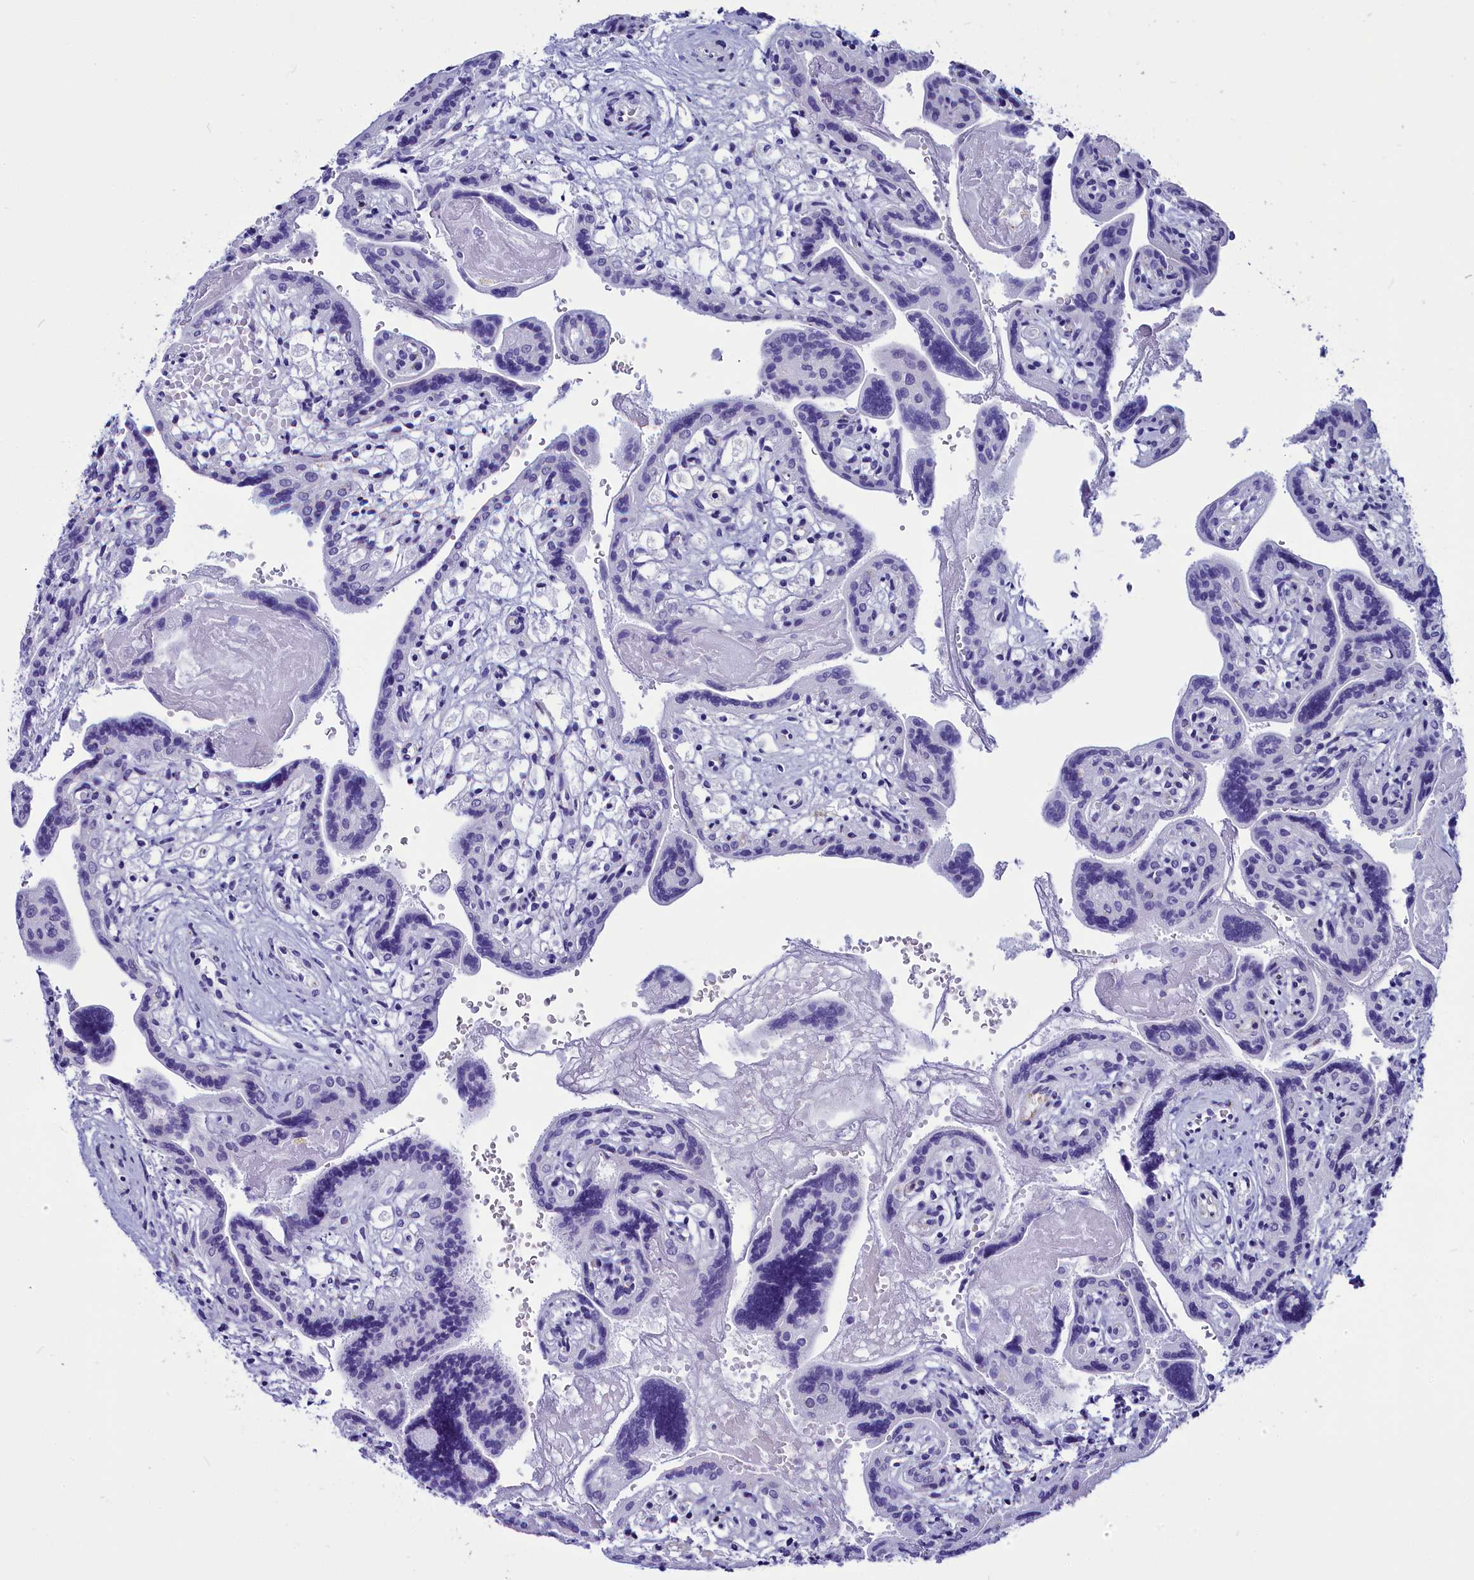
{"staining": {"intensity": "negative", "quantity": "none", "location": "none"}, "tissue": "placenta", "cell_type": "Decidual cells", "image_type": "normal", "snomed": [{"axis": "morphology", "description": "Normal tissue, NOS"}, {"axis": "topography", "description": "Placenta"}], "caption": "Immunohistochemistry (IHC) of unremarkable human placenta shows no staining in decidual cells. (DAB immunohistochemistry (IHC) visualized using brightfield microscopy, high magnification).", "gene": "AP3B2", "patient": {"sex": "female", "age": 37}}